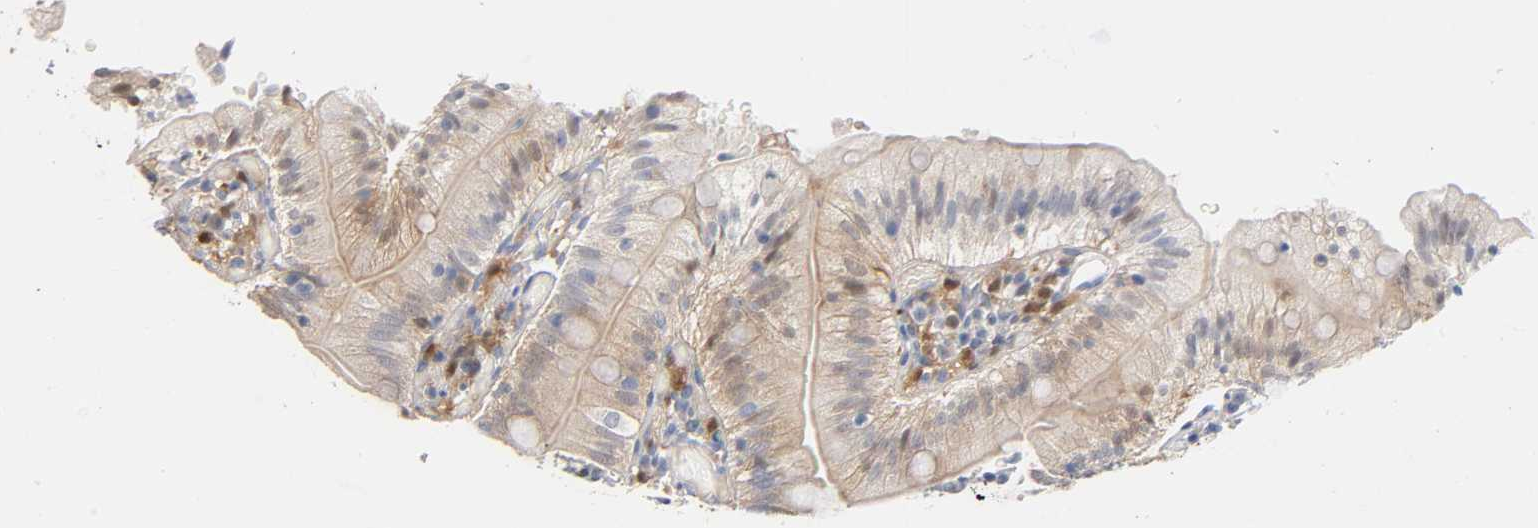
{"staining": {"intensity": "moderate", "quantity": ">75%", "location": "cytoplasmic/membranous,nuclear"}, "tissue": "small intestine", "cell_type": "Glandular cells", "image_type": "normal", "snomed": [{"axis": "morphology", "description": "Normal tissue, NOS"}, {"axis": "topography", "description": "Small intestine"}], "caption": "Small intestine was stained to show a protein in brown. There is medium levels of moderate cytoplasmic/membranous,nuclear expression in about >75% of glandular cells. Using DAB (3,3'-diaminobenzidine) (brown) and hematoxylin (blue) stains, captured at high magnification using brightfield microscopy.", "gene": "IL18", "patient": {"sex": "male", "age": 71}}